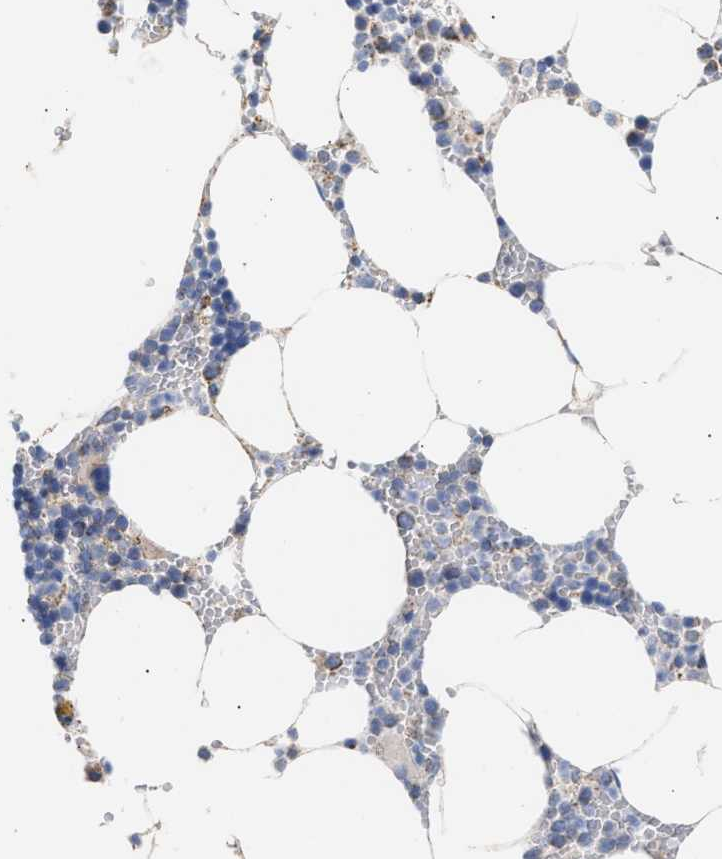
{"staining": {"intensity": "moderate", "quantity": "<25%", "location": "cytoplasmic/membranous"}, "tissue": "bone marrow", "cell_type": "Hematopoietic cells", "image_type": "normal", "snomed": [{"axis": "morphology", "description": "Normal tissue, NOS"}, {"axis": "topography", "description": "Bone marrow"}], "caption": "Protein staining of normal bone marrow exhibits moderate cytoplasmic/membranous positivity in about <25% of hematopoietic cells.", "gene": "ACOT13", "patient": {"sex": "male", "age": 70}}